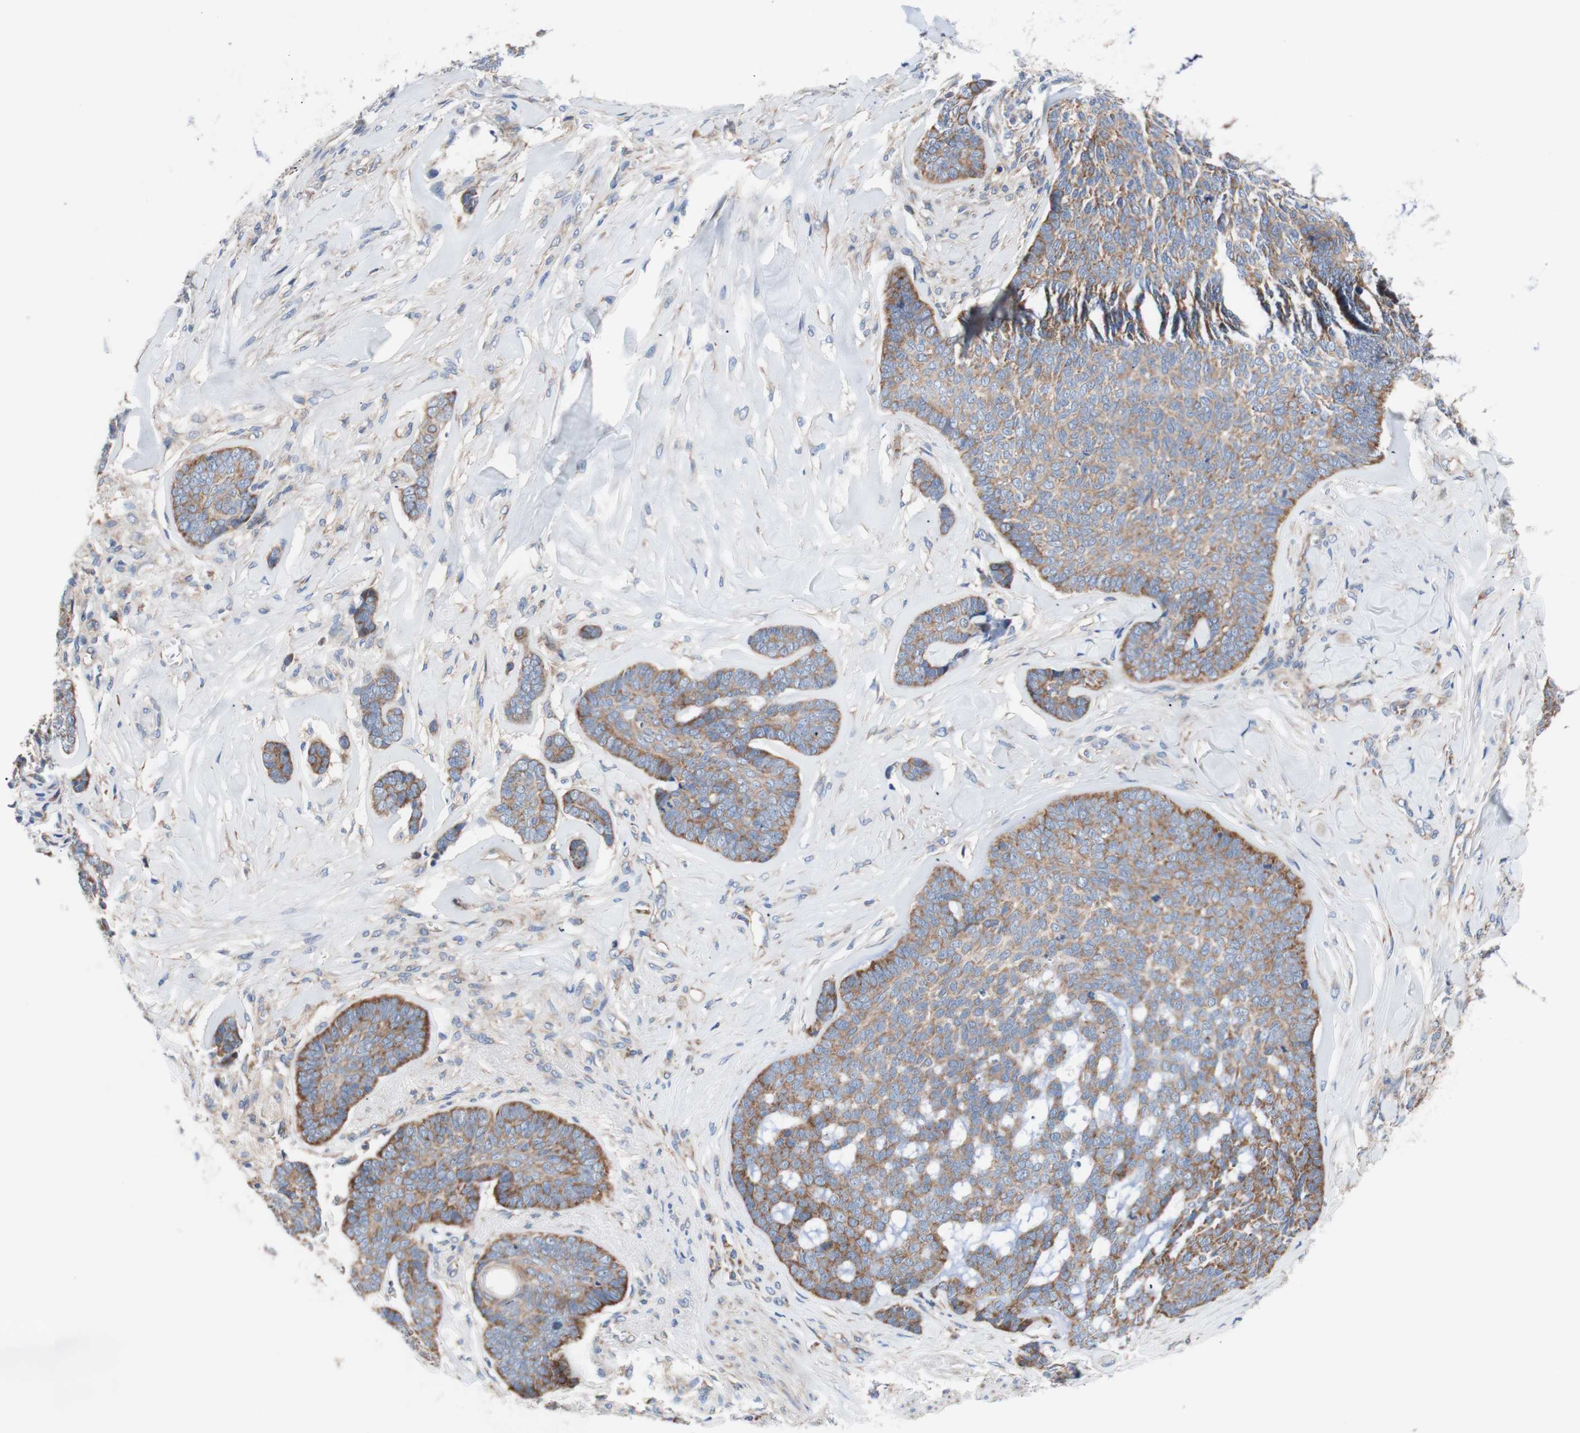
{"staining": {"intensity": "moderate", "quantity": ">75%", "location": "cytoplasmic/membranous"}, "tissue": "skin cancer", "cell_type": "Tumor cells", "image_type": "cancer", "snomed": [{"axis": "morphology", "description": "Basal cell carcinoma"}, {"axis": "topography", "description": "Skin"}], "caption": "A medium amount of moderate cytoplasmic/membranous expression is appreciated in approximately >75% of tumor cells in skin basal cell carcinoma tissue.", "gene": "FMR1", "patient": {"sex": "male", "age": 84}}